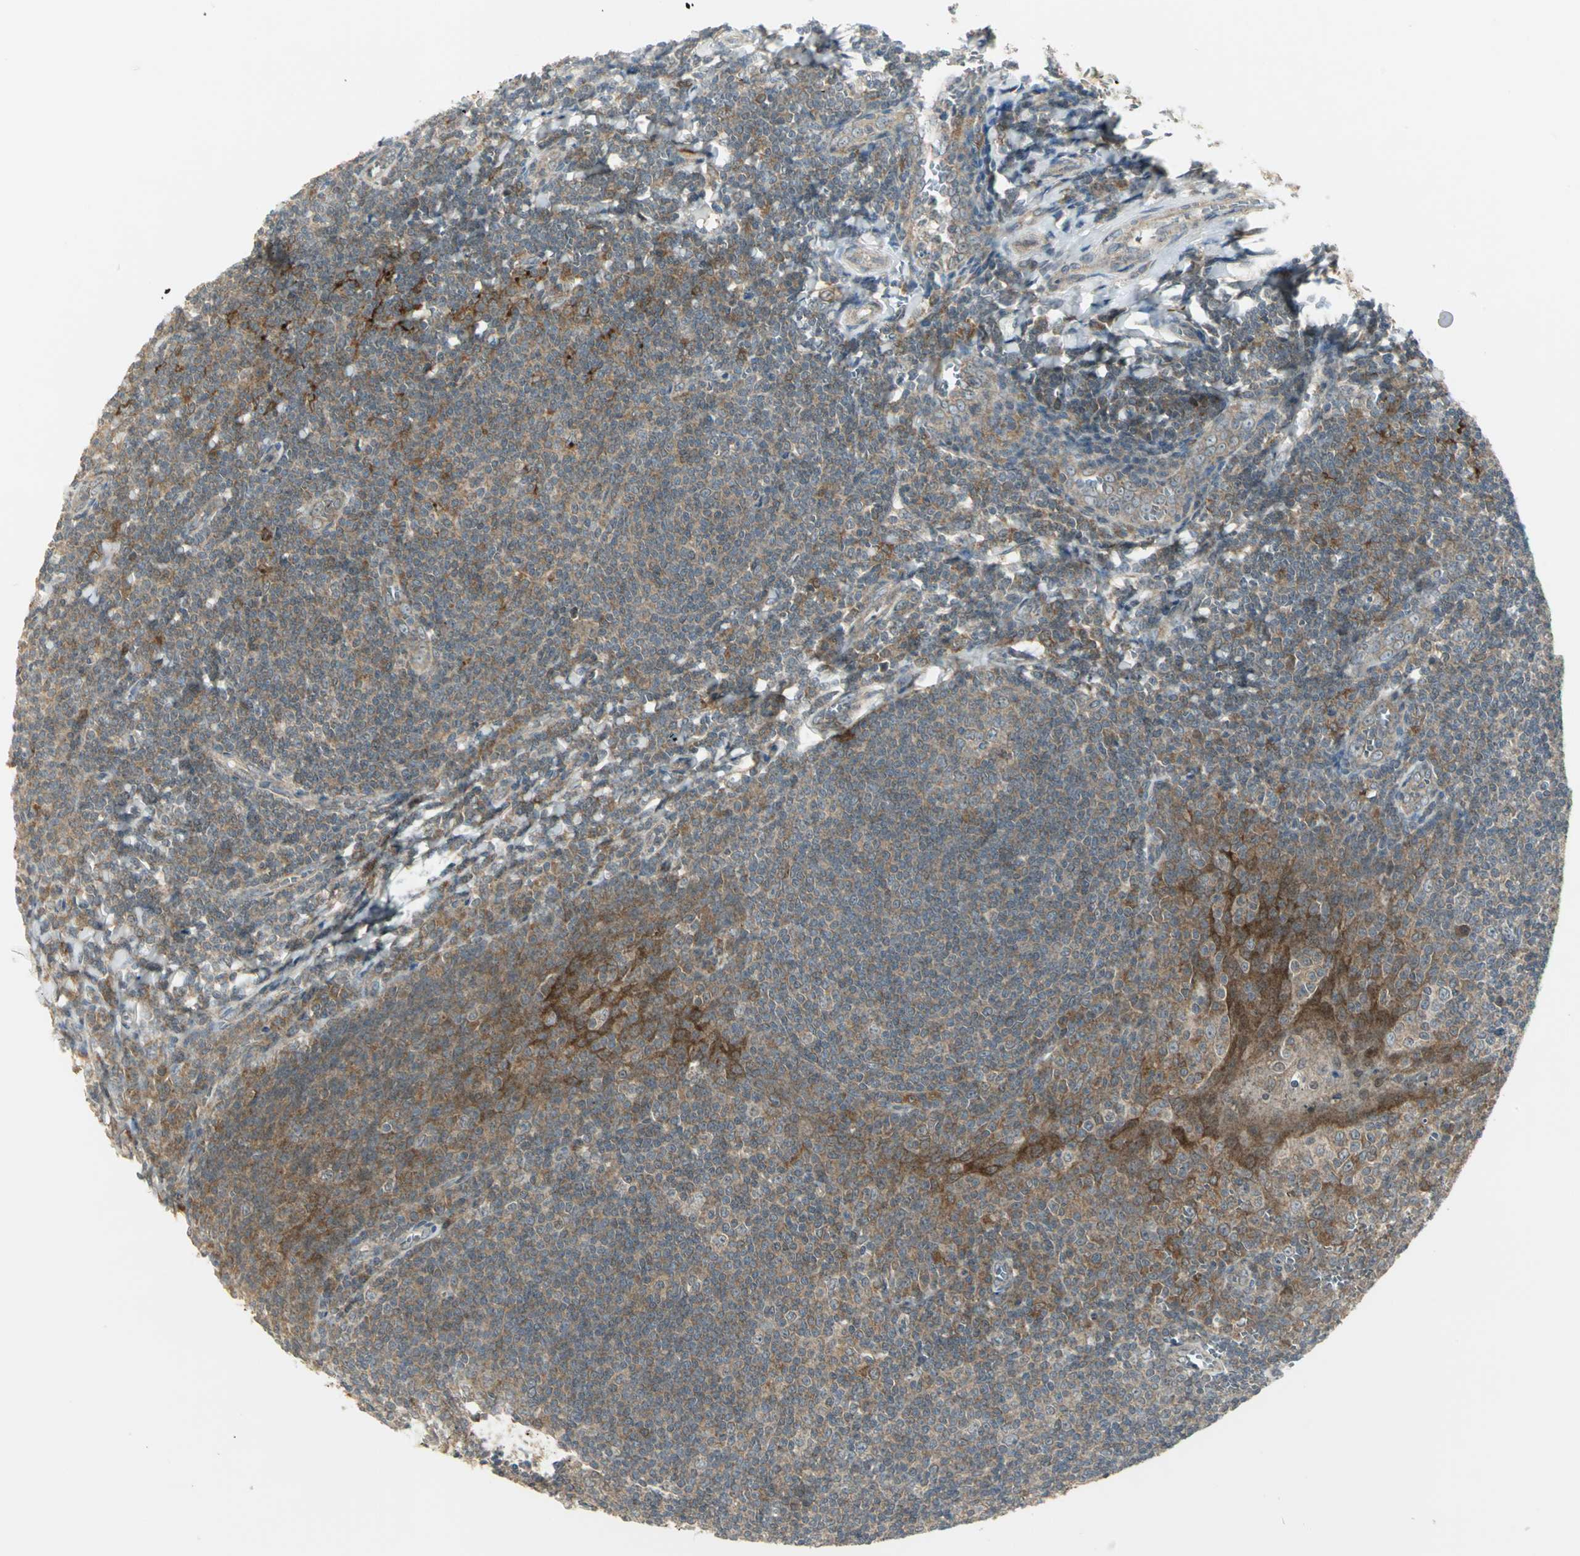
{"staining": {"intensity": "moderate", "quantity": "25%-75%", "location": "cytoplasmic/membranous"}, "tissue": "tonsil", "cell_type": "Germinal center cells", "image_type": "normal", "snomed": [{"axis": "morphology", "description": "Normal tissue, NOS"}, {"axis": "topography", "description": "Tonsil"}], "caption": "Immunohistochemistry (IHC) micrograph of benign human tonsil stained for a protein (brown), which reveals medium levels of moderate cytoplasmic/membranous expression in approximately 25%-75% of germinal center cells.", "gene": "MAPK8IP3", "patient": {"sex": "male", "age": 31}}